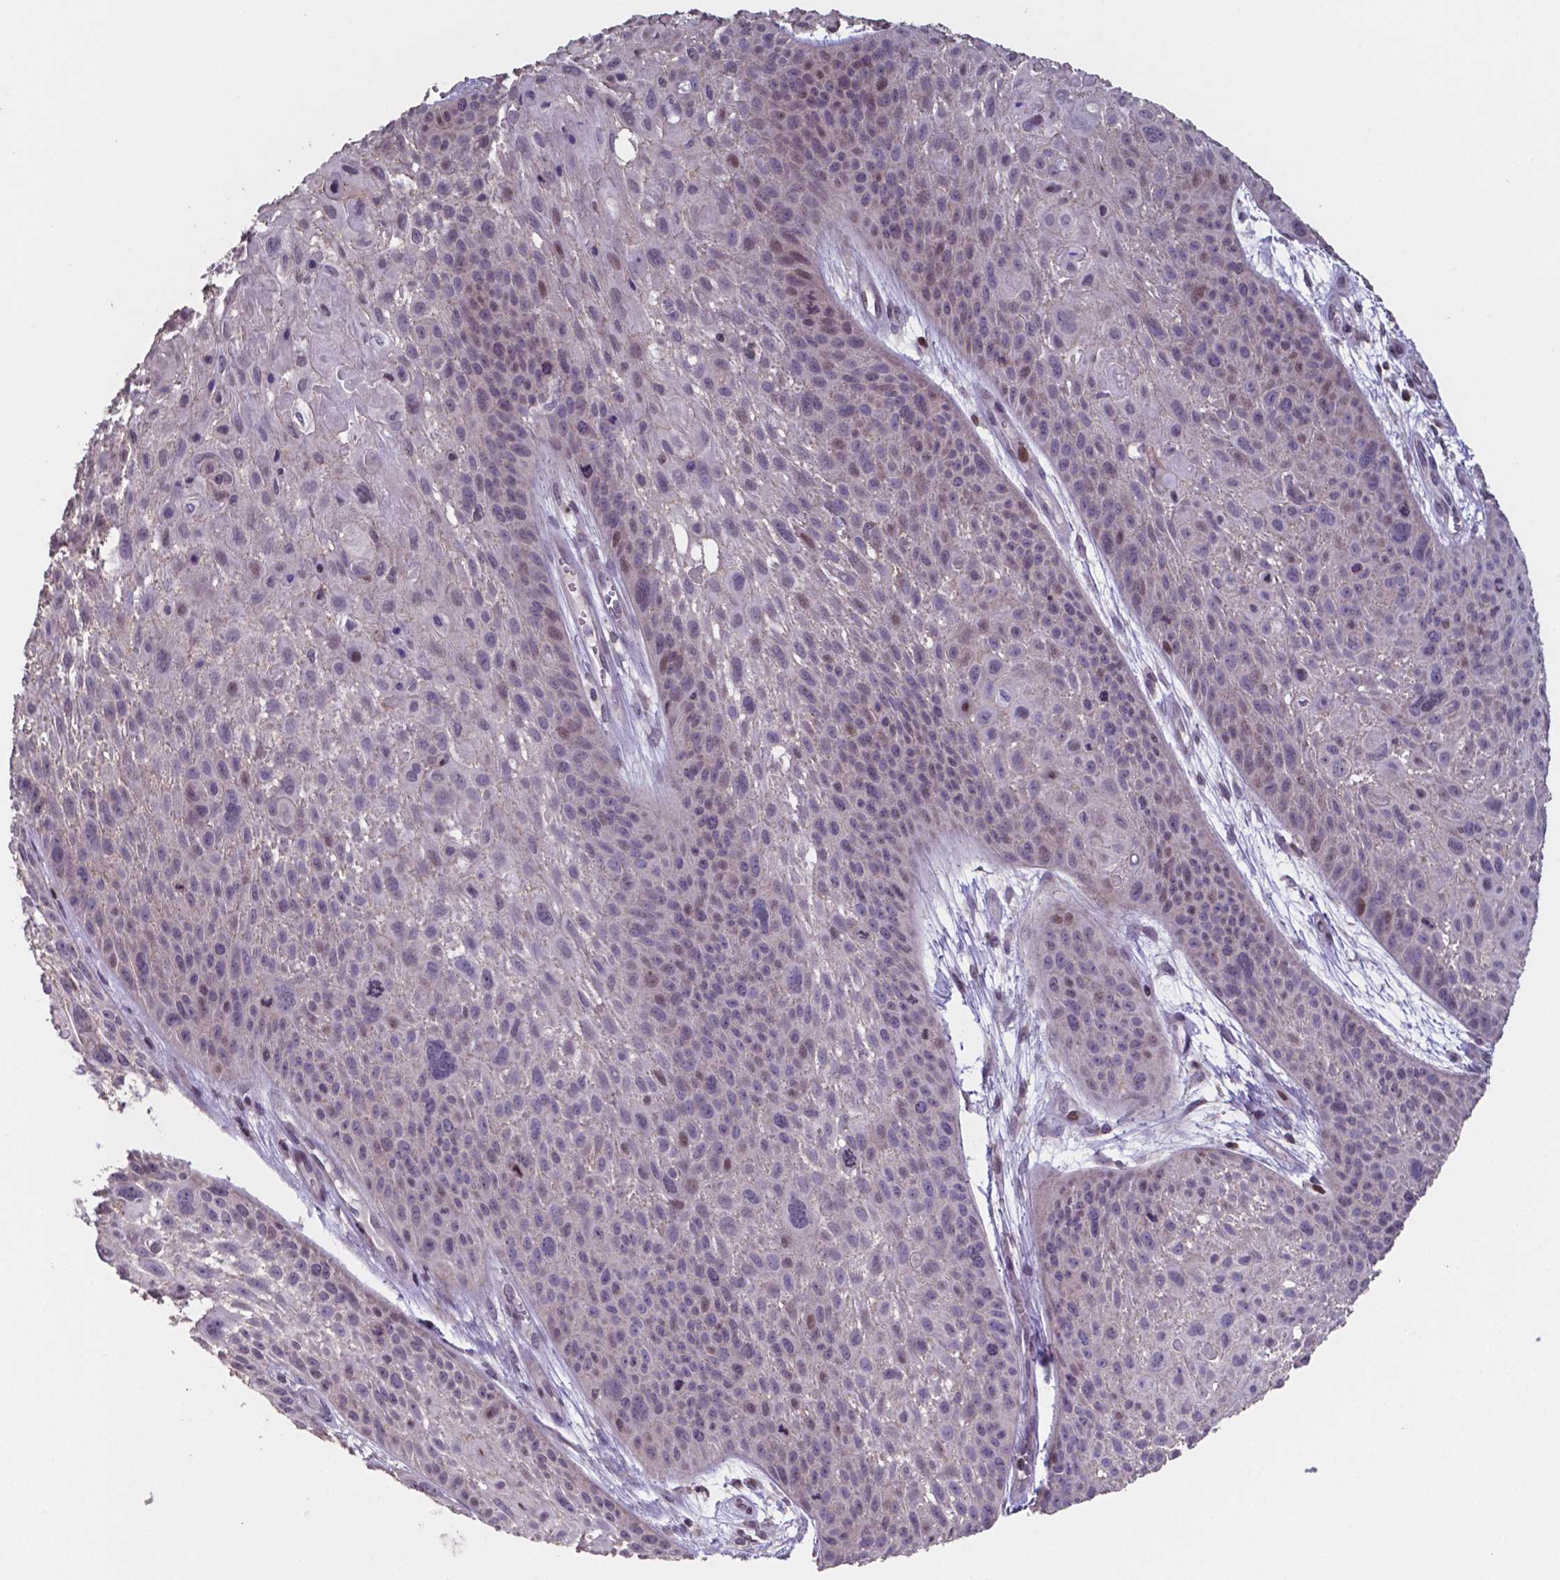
{"staining": {"intensity": "weak", "quantity": "<25%", "location": "nuclear"}, "tissue": "skin cancer", "cell_type": "Tumor cells", "image_type": "cancer", "snomed": [{"axis": "morphology", "description": "Squamous cell carcinoma, NOS"}, {"axis": "topography", "description": "Skin"}, {"axis": "topography", "description": "Anal"}], "caption": "There is no significant staining in tumor cells of skin cancer (squamous cell carcinoma).", "gene": "MLC1", "patient": {"sex": "female", "age": 75}}